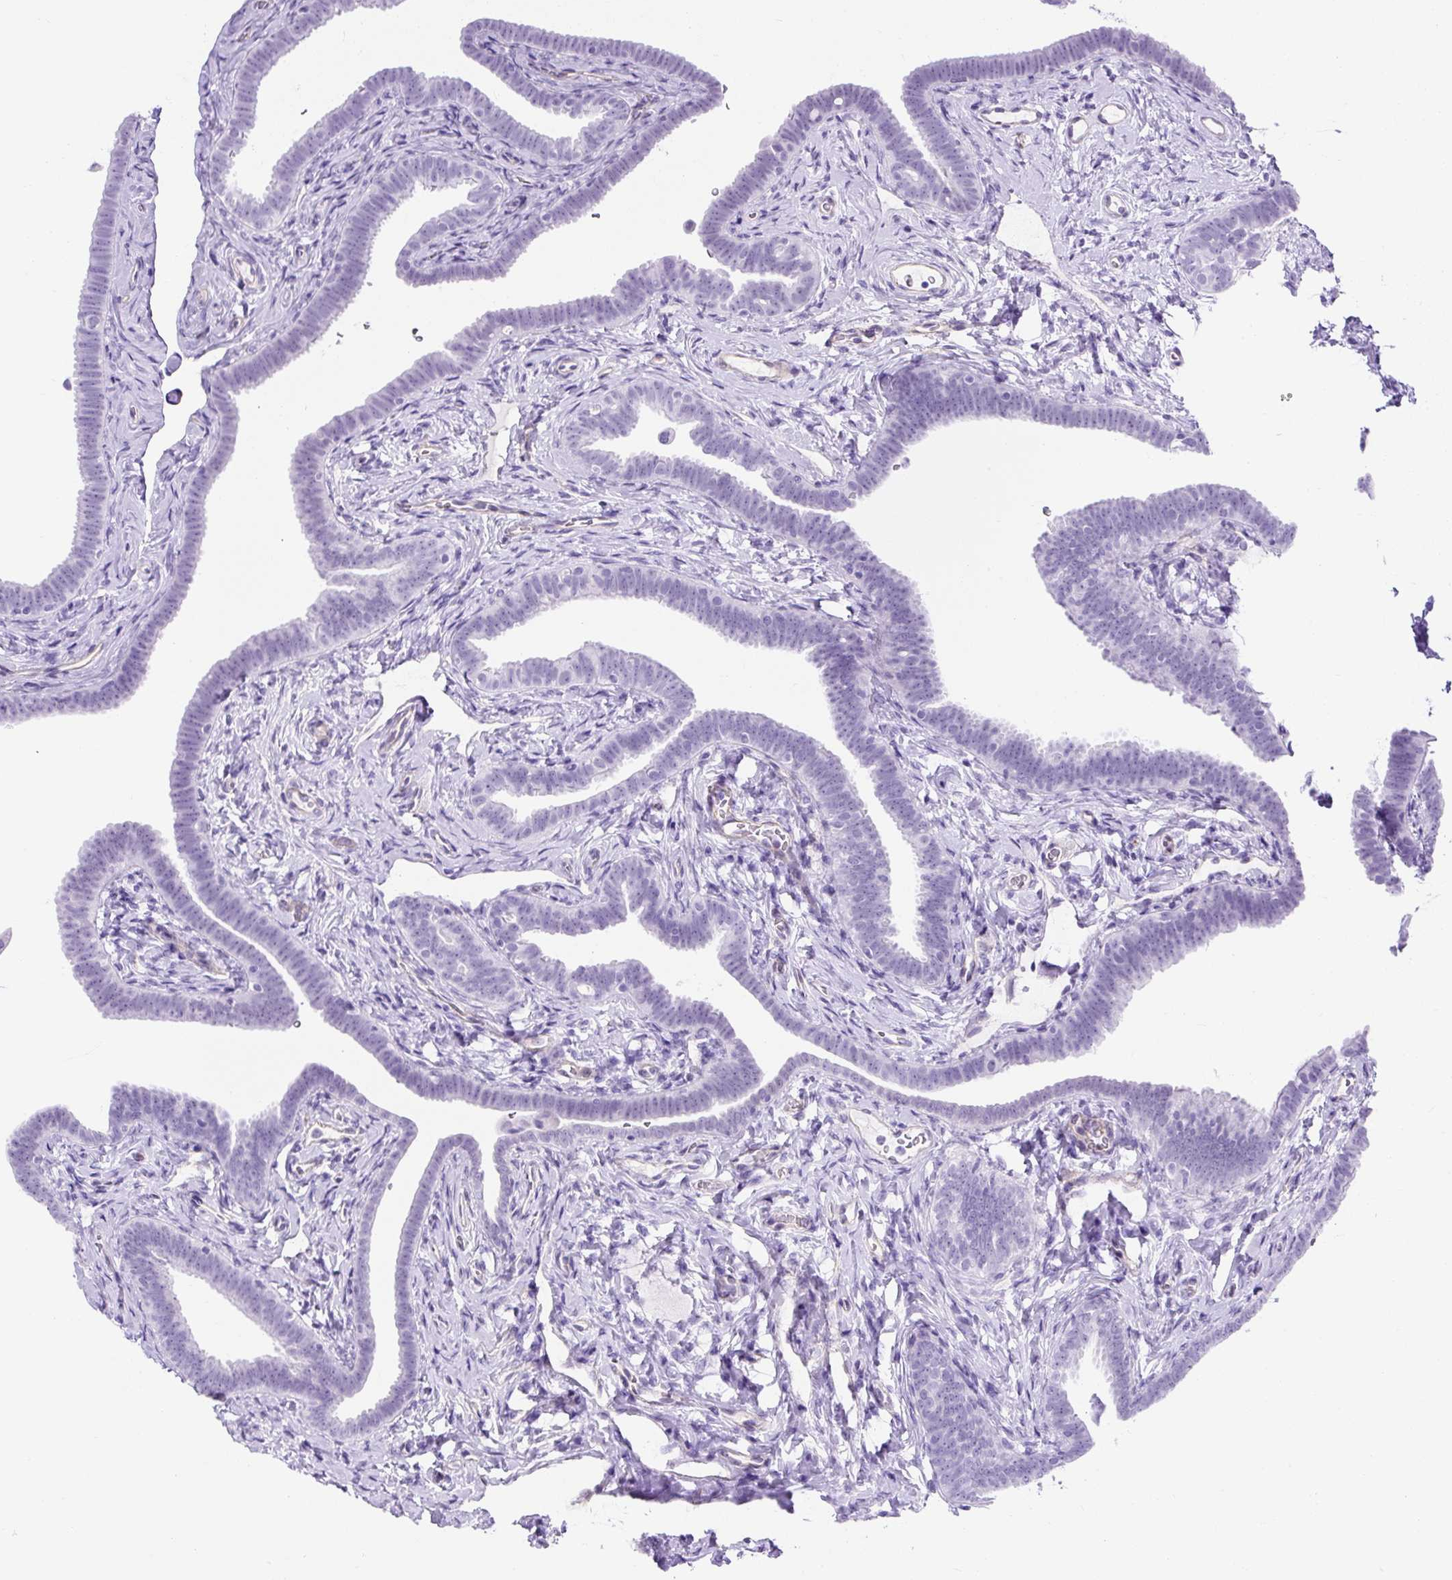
{"staining": {"intensity": "negative", "quantity": "none", "location": "none"}, "tissue": "fallopian tube", "cell_type": "Glandular cells", "image_type": "normal", "snomed": [{"axis": "morphology", "description": "Normal tissue, NOS"}, {"axis": "topography", "description": "Fallopian tube"}], "caption": "Immunohistochemistry (IHC) image of benign fallopian tube stained for a protein (brown), which displays no expression in glandular cells. Brightfield microscopy of immunohistochemistry (IHC) stained with DAB (brown) and hematoxylin (blue), captured at high magnification.", "gene": "KRT12", "patient": {"sex": "female", "age": 69}}